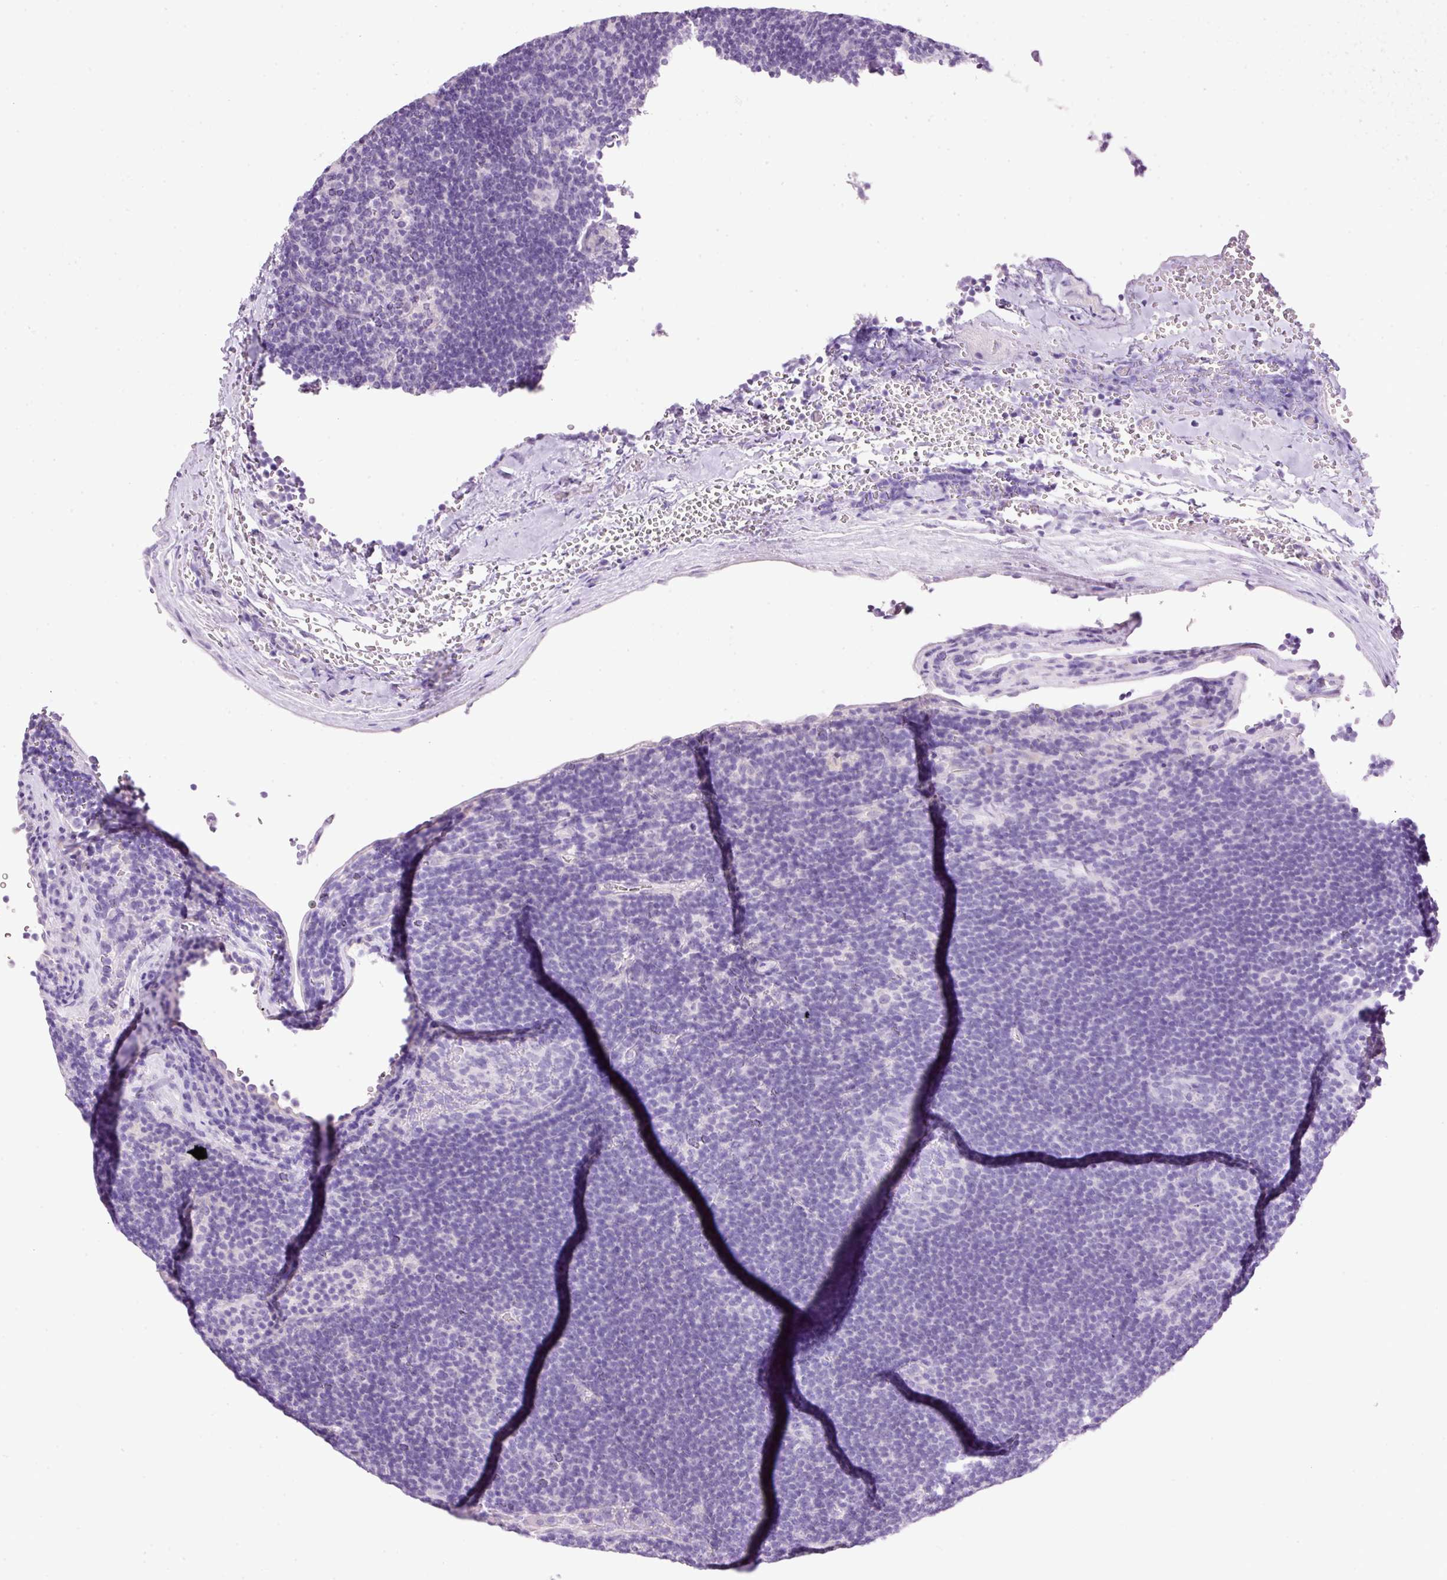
{"staining": {"intensity": "negative", "quantity": "none", "location": "none"}, "tissue": "lymphoma", "cell_type": "Tumor cells", "image_type": "cancer", "snomed": [{"axis": "morphology", "description": "Hodgkin's disease, NOS"}, {"axis": "topography", "description": "Lymph node"}], "caption": "Tumor cells are negative for protein expression in human lymphoma.", "gene": "BSND", "patient": {"sex": "female", "age": 57}}